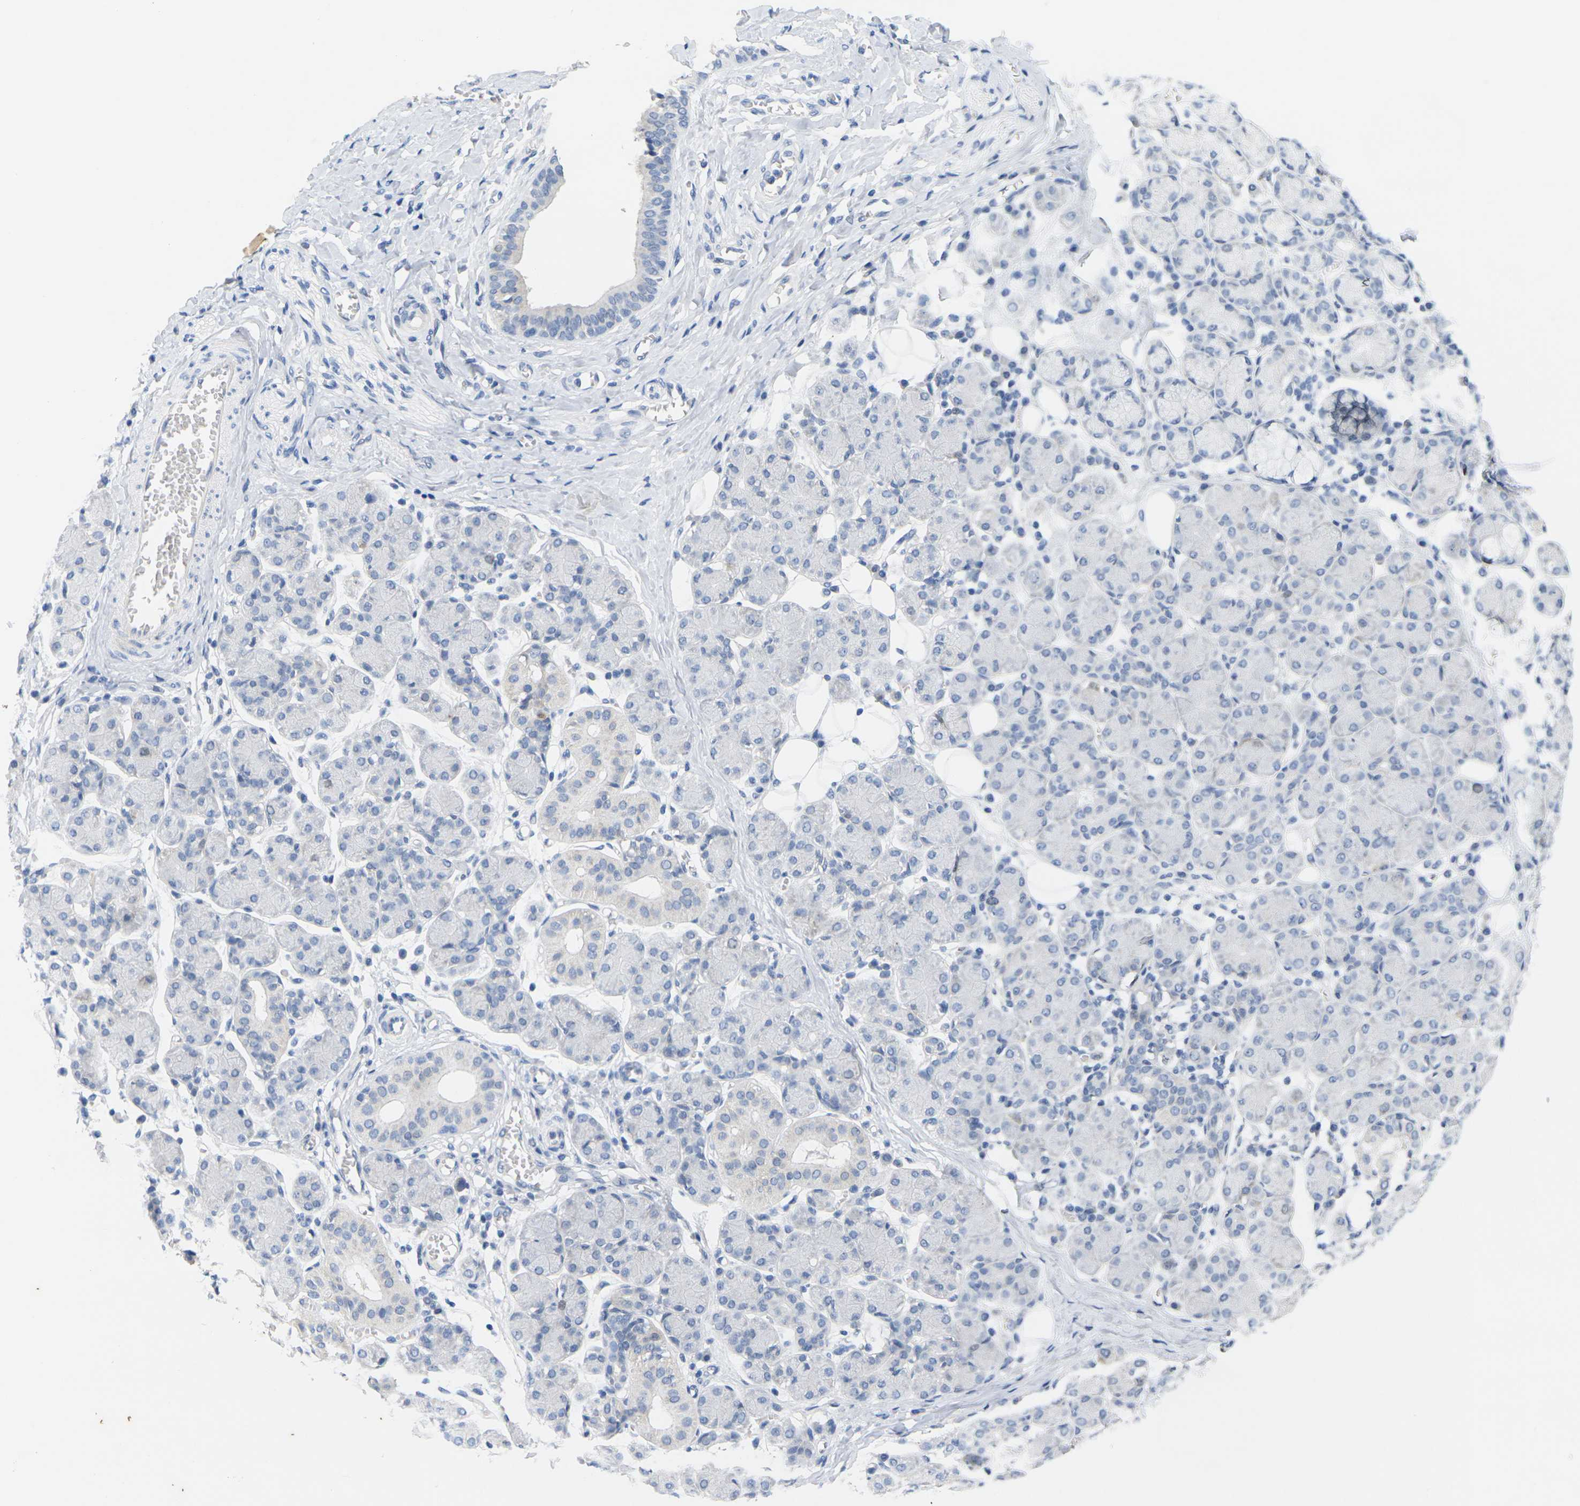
{"staining": {"intensity": "negative", "quantity": "none", "location": "none"}, "tissue": "salivary gland", "cell_type": "Glandular cells", "image_type": "normal", "snomed": [{"axis": "morphology", "description": "Normal tissue, NOS"}, {"axis": "morphology", "description": "Inflammation, NOS"}, {"axis": "topography", "description": "Lymph node"}, {"axis": "topography", "description": "Salivary gland"}], "caption": "An immunohistochemistry (IHC) photomicrograph of normal salivary gland is shown. There is no staining in glandular cells of salivary gland. (DAB (3,3'-diaminobenzidine) immunohistochemistry (IHC), high magnification).", "gene": "CDK2", "patient": {"sex": "male", "age": 3}}